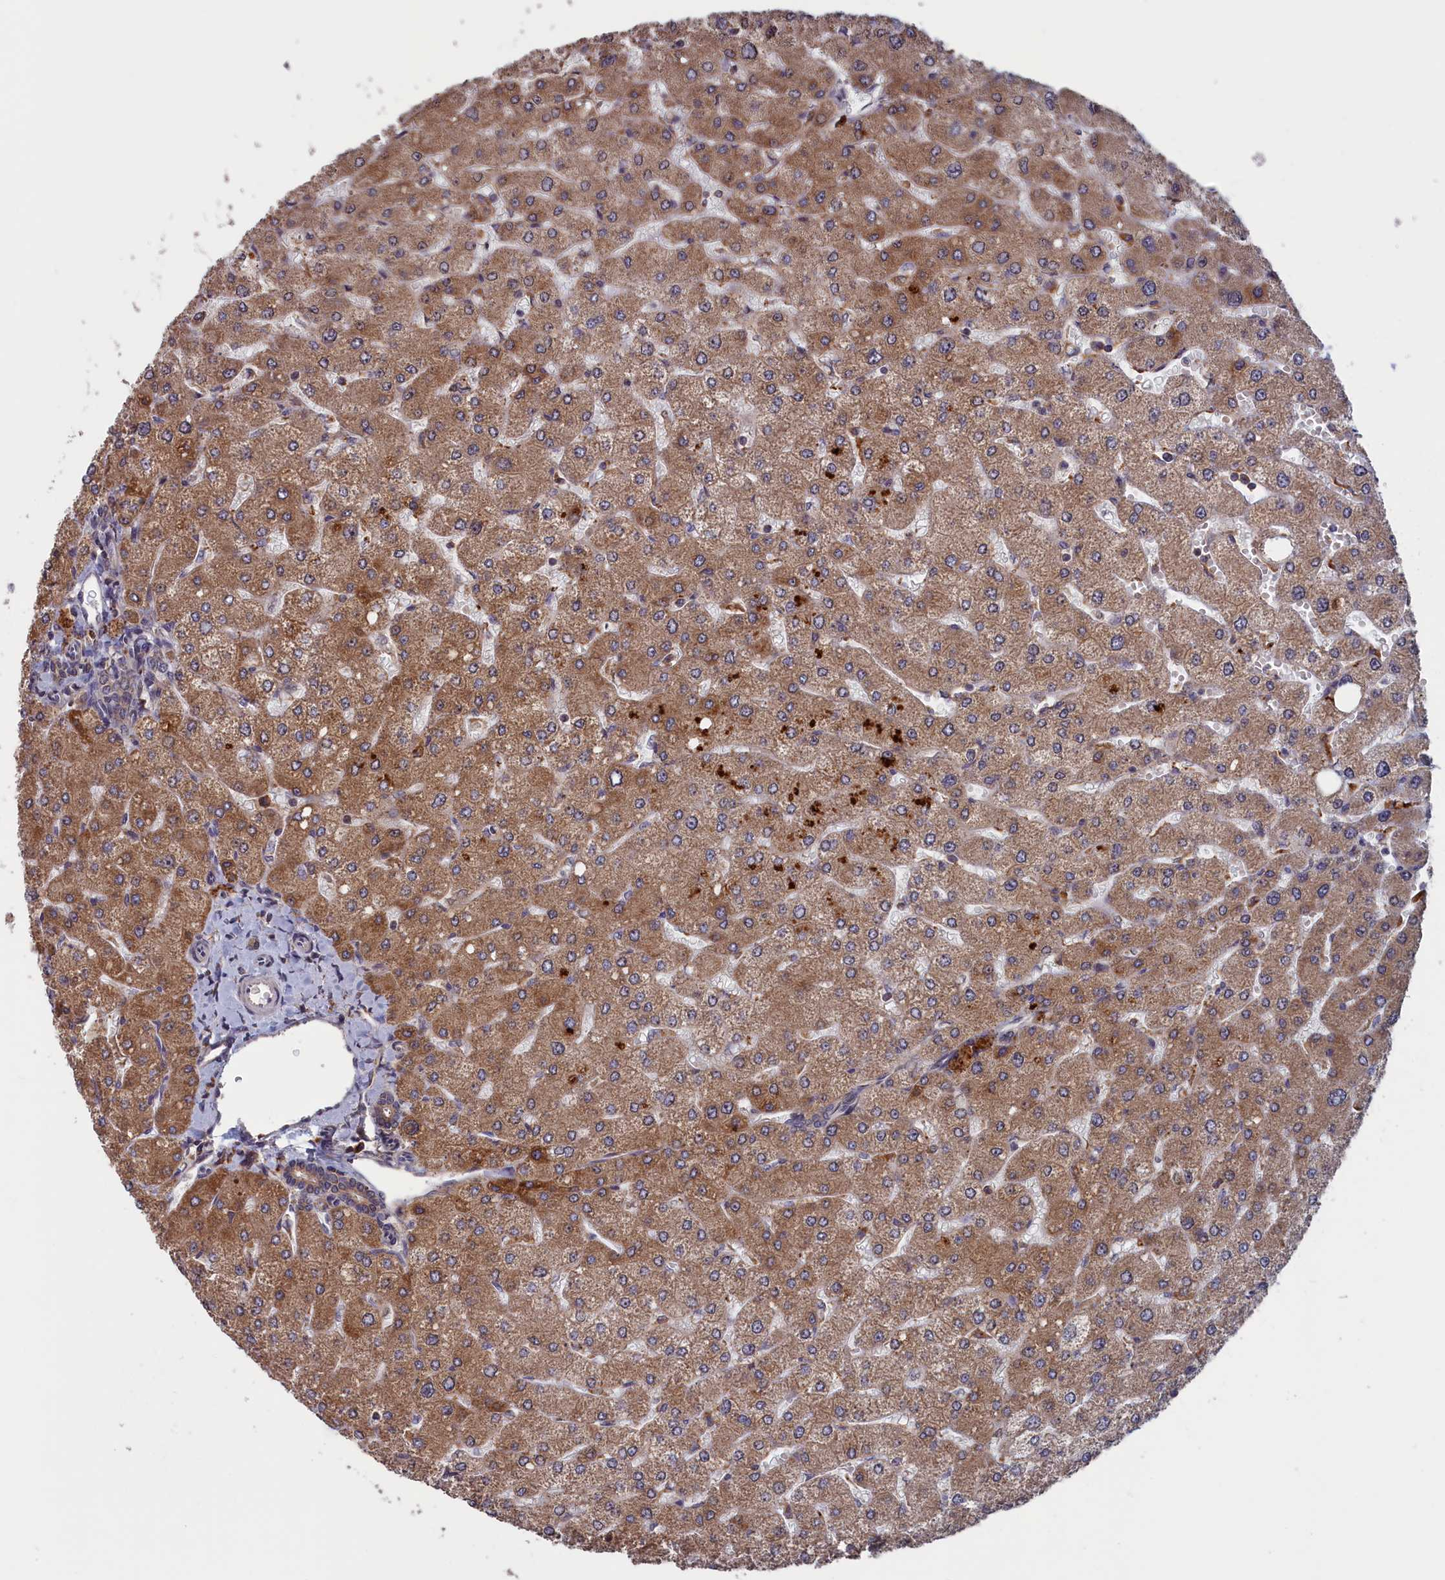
{"staining": {"intensity": "weak", "quantity": "25%-75%", "location": "cytoplasmic/membranous"}, "tissue": "liver", "cell_type": "Cholangiocytes", "image_type": "normal", "snomed": [{"axis": "morphology", "description": "Normal tissue, NOS"}, {"axis": "topography", "description": "Liver"}], "caption": "Unremarkable liver demonstrates weak cytoplasmic/membranous staining in about 25%-75% of cholangiocytes, visualized by immunohistochemistry. Nuclei are stained in blue.", "gene": "CACTIN", "patient": {"sex": "male", "age": 55}}